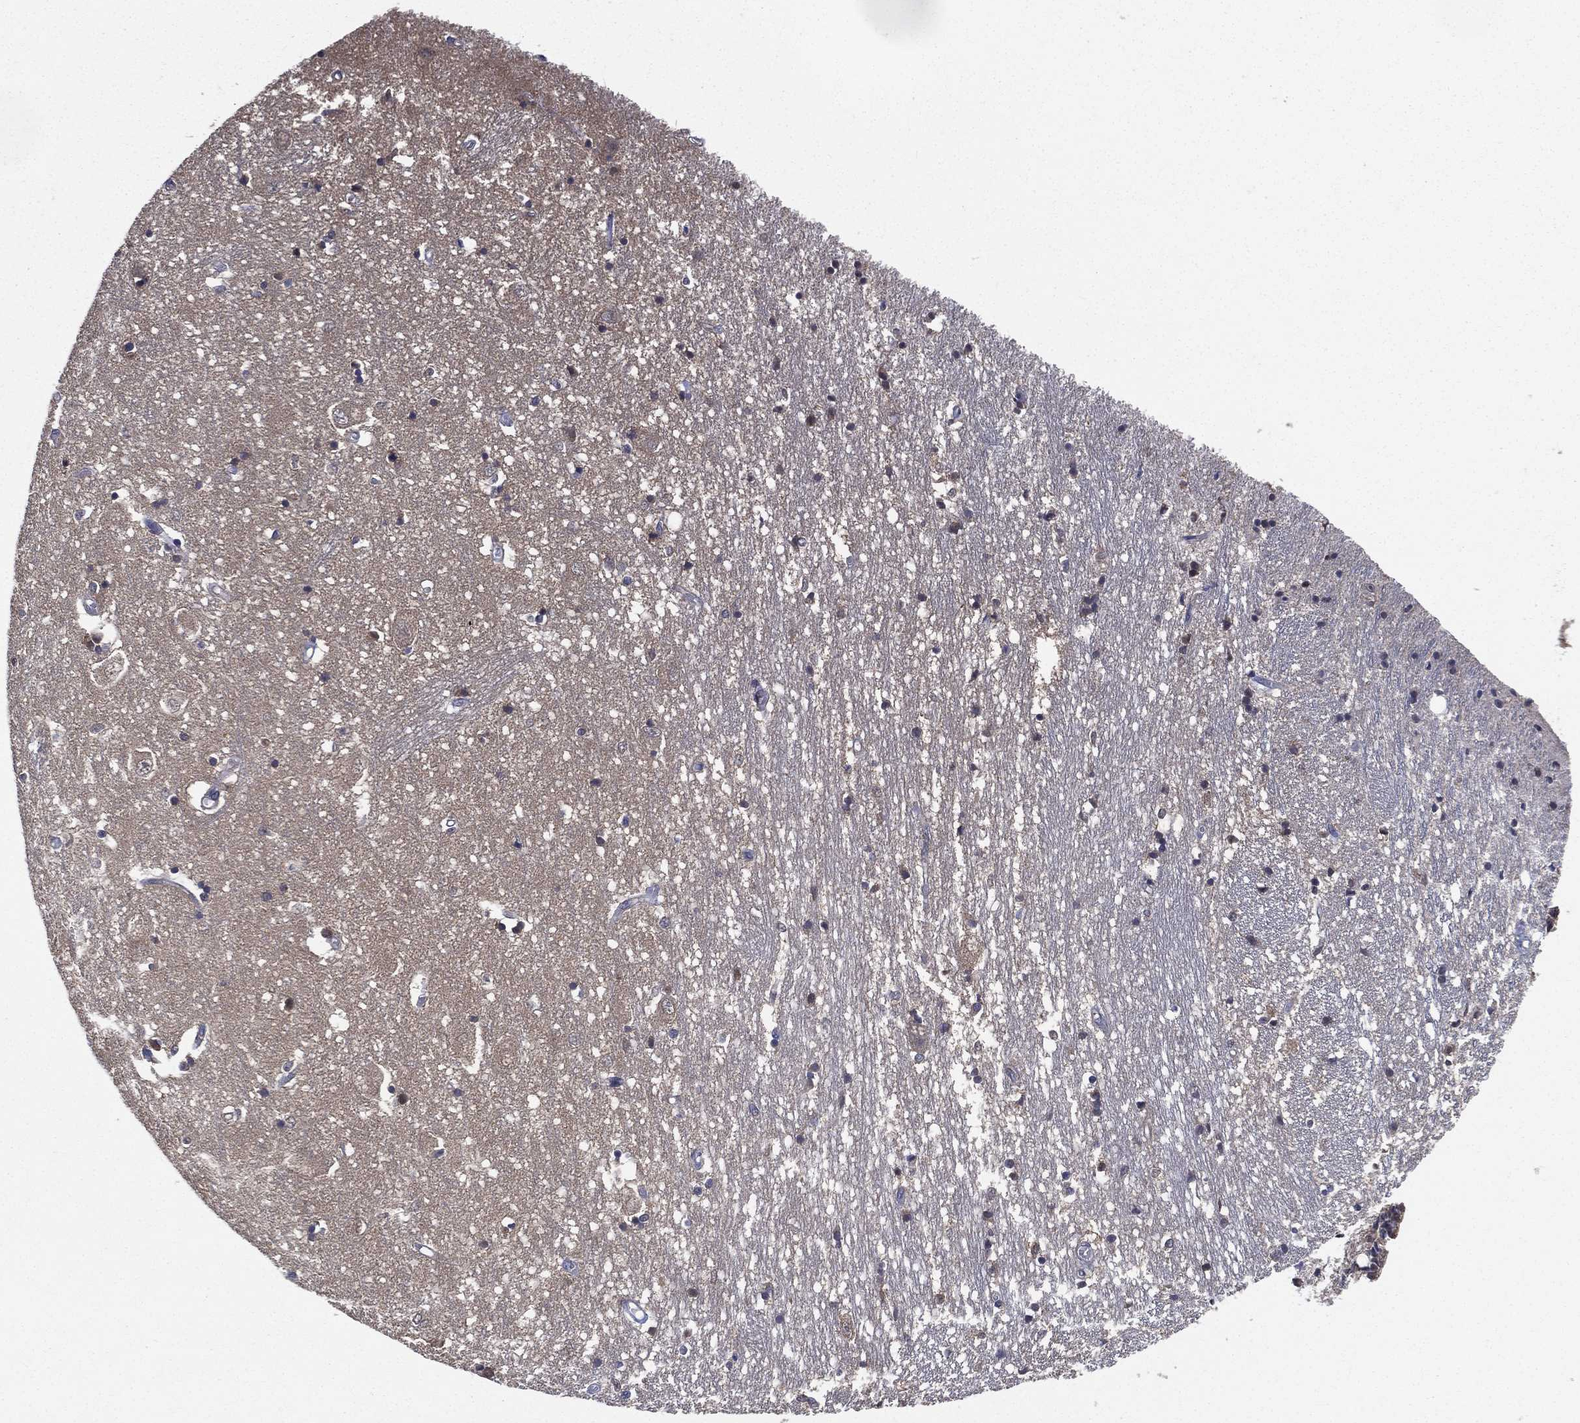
{"staining": {"intensity": "moderate", "quantity": "<25%", "location": "cytoplasmic/membranous"}, "tissue": "caudate", "cell_type": "Glial cells", "image_type": "normal", "snomed": [{"axis": "morphology", "description": "Normal tissue, NOS"}, {"axis": "topography", "description": "Lateral ventricle wall"}], "caption": "Caudate stained with DAB (3,3'-diaminobenzidine) immunohistochemistry (IHC) demonstrates low levels of moderate cytoplasmic/membranous expression in approximately <25% of glial cells.", "gene": "SMPD3", "patient": {"sex": "male", "age": 54}}